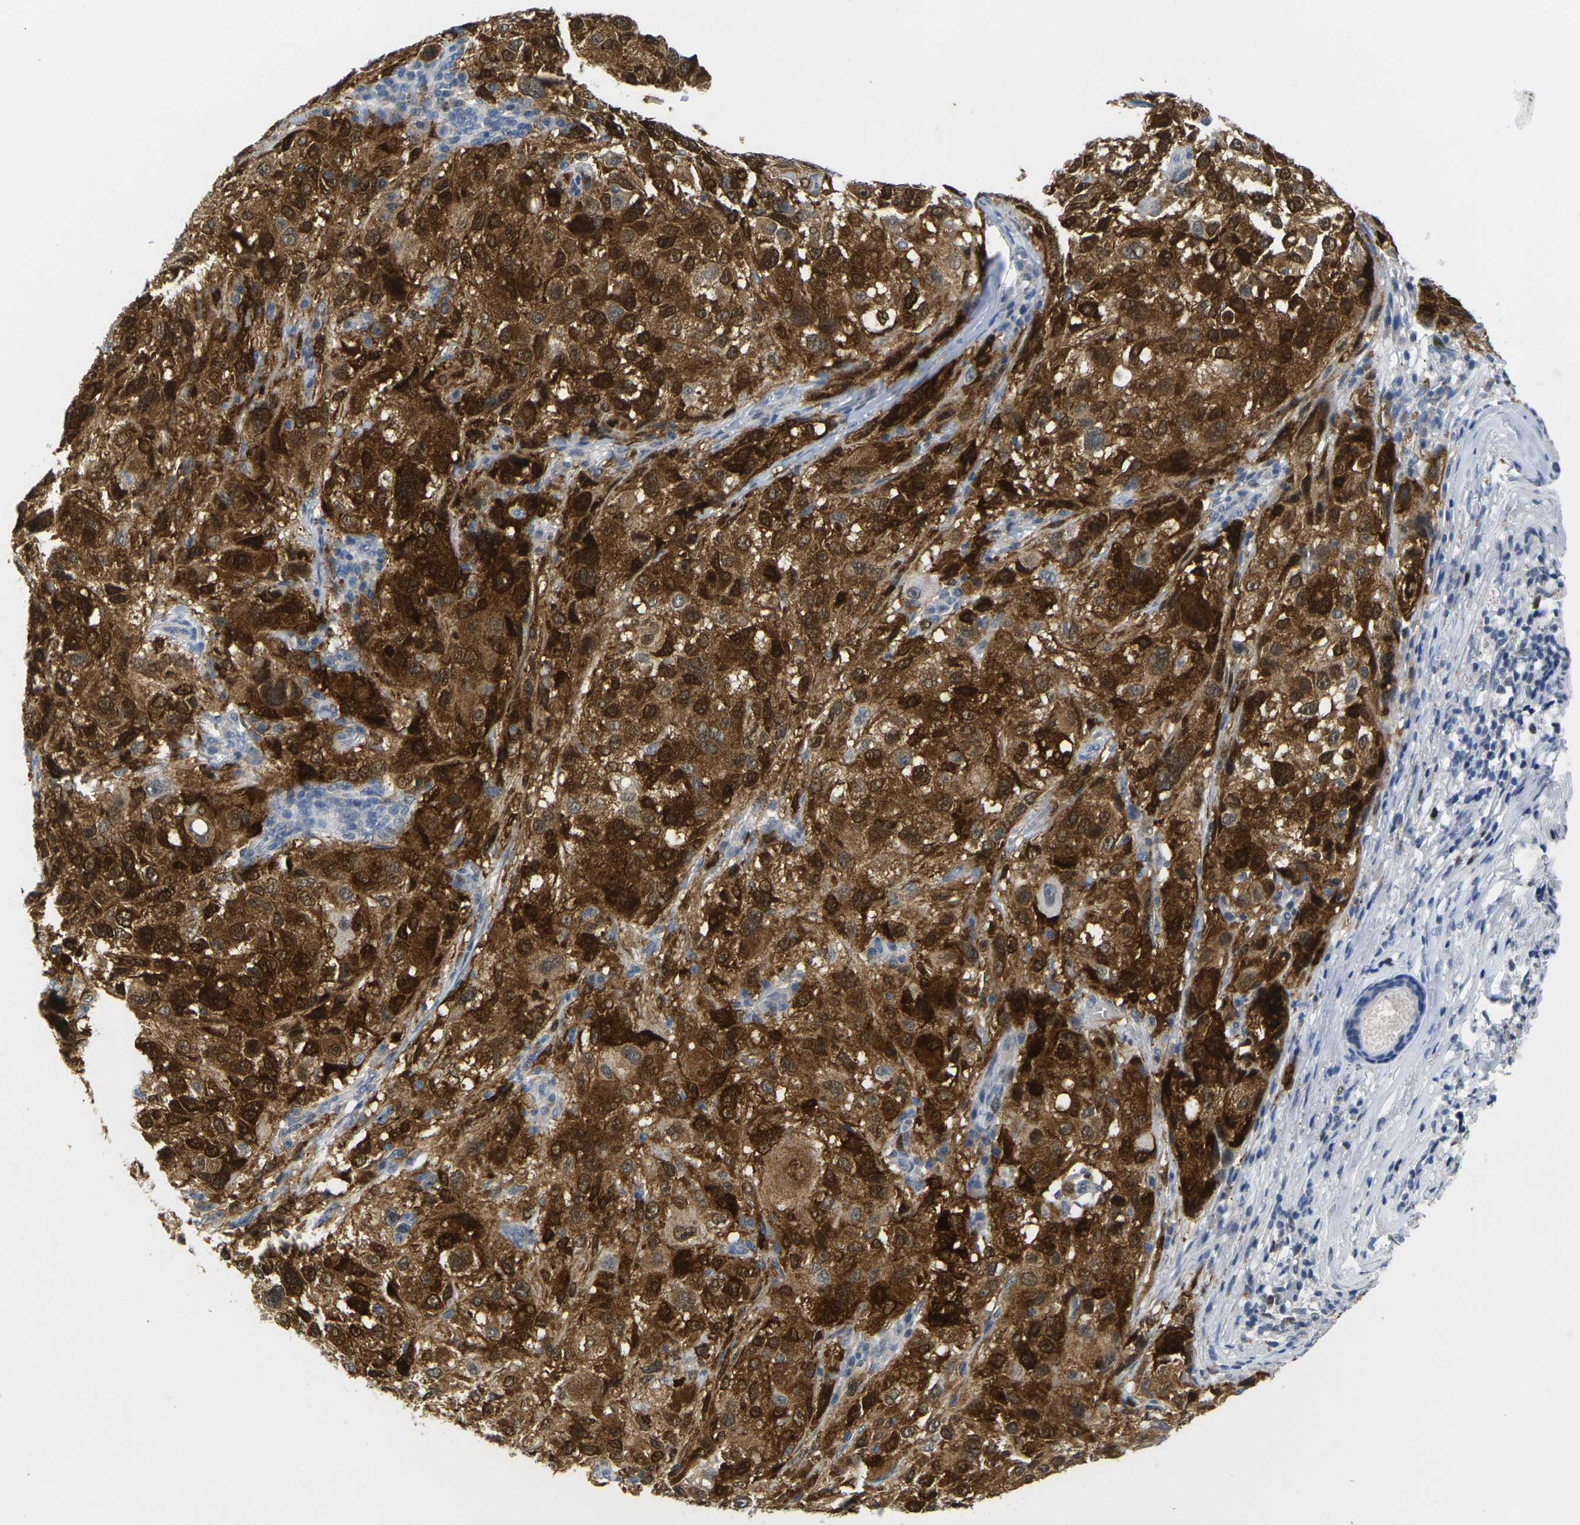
{"staining": {"intensity": "strong", "quantity": ">75%", "location": "cytoplasmic/membranous,nuclear"}, "tissue": "melanoma", "cell_type": "Tumor cells", "image_type": "cancer", "snomed": [{"axis": "morphology", "description": "Necrosis, NOS"}, {"axis": "morphology", "description": "Malignant melanoma, NOS"}, {"axis": "topography", "description": "Skin"}], "caption": "Tumor cells display strong cytoplasmic/membranous and nuclear expression in about >75% of cells in malignant melanoma. (Stains: DAB (3,3'-diaminobenzidine) in brown, nuclei in blue, Microscopy: brightfield microscopy at high magnification).", "gene": "CDK2", "patient": {"sex": "female", "age": 87}}